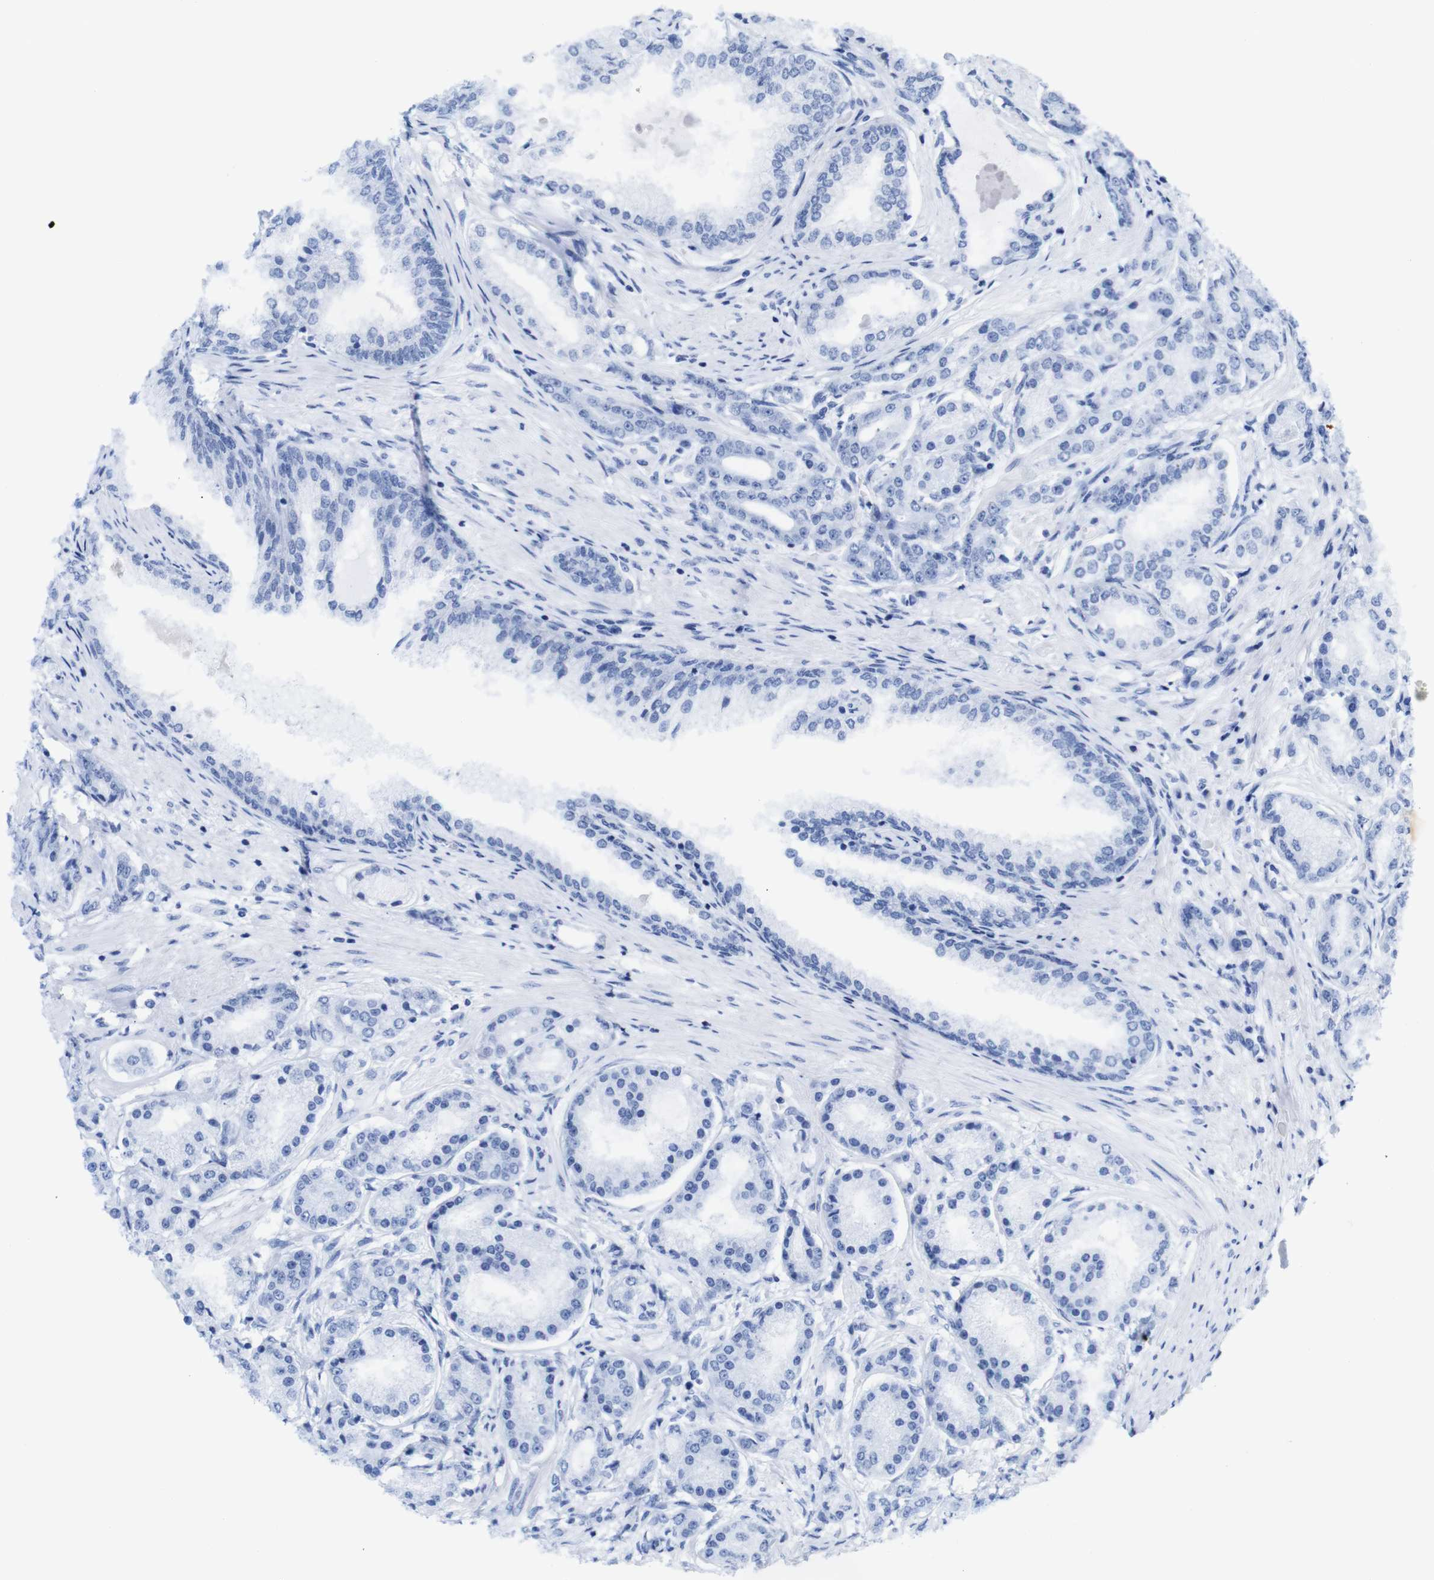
{"staining": {"intensity": "negative", "quantity": "none", "location": "none"}, "tissue": "prostate cancer", "cell_type": "Tumor cells", "image_type": "cancer", "snomed": [{"axis": "morphology", "description": "Adenocarcinoma, High grade"}, {"axis": "topography", "description": "Prostate"}], "caption": "DAB (3,3'-diaminobenzidine) immunohistochemical staining of prostate adenocarcinoma (high-grade) shows no significant expression in tumor cells. (Immunohistochemistry, brightfield microscopy, high magnification).", "gene": "TCEAL9", "patient": {"sex": "male", "age": 59}}